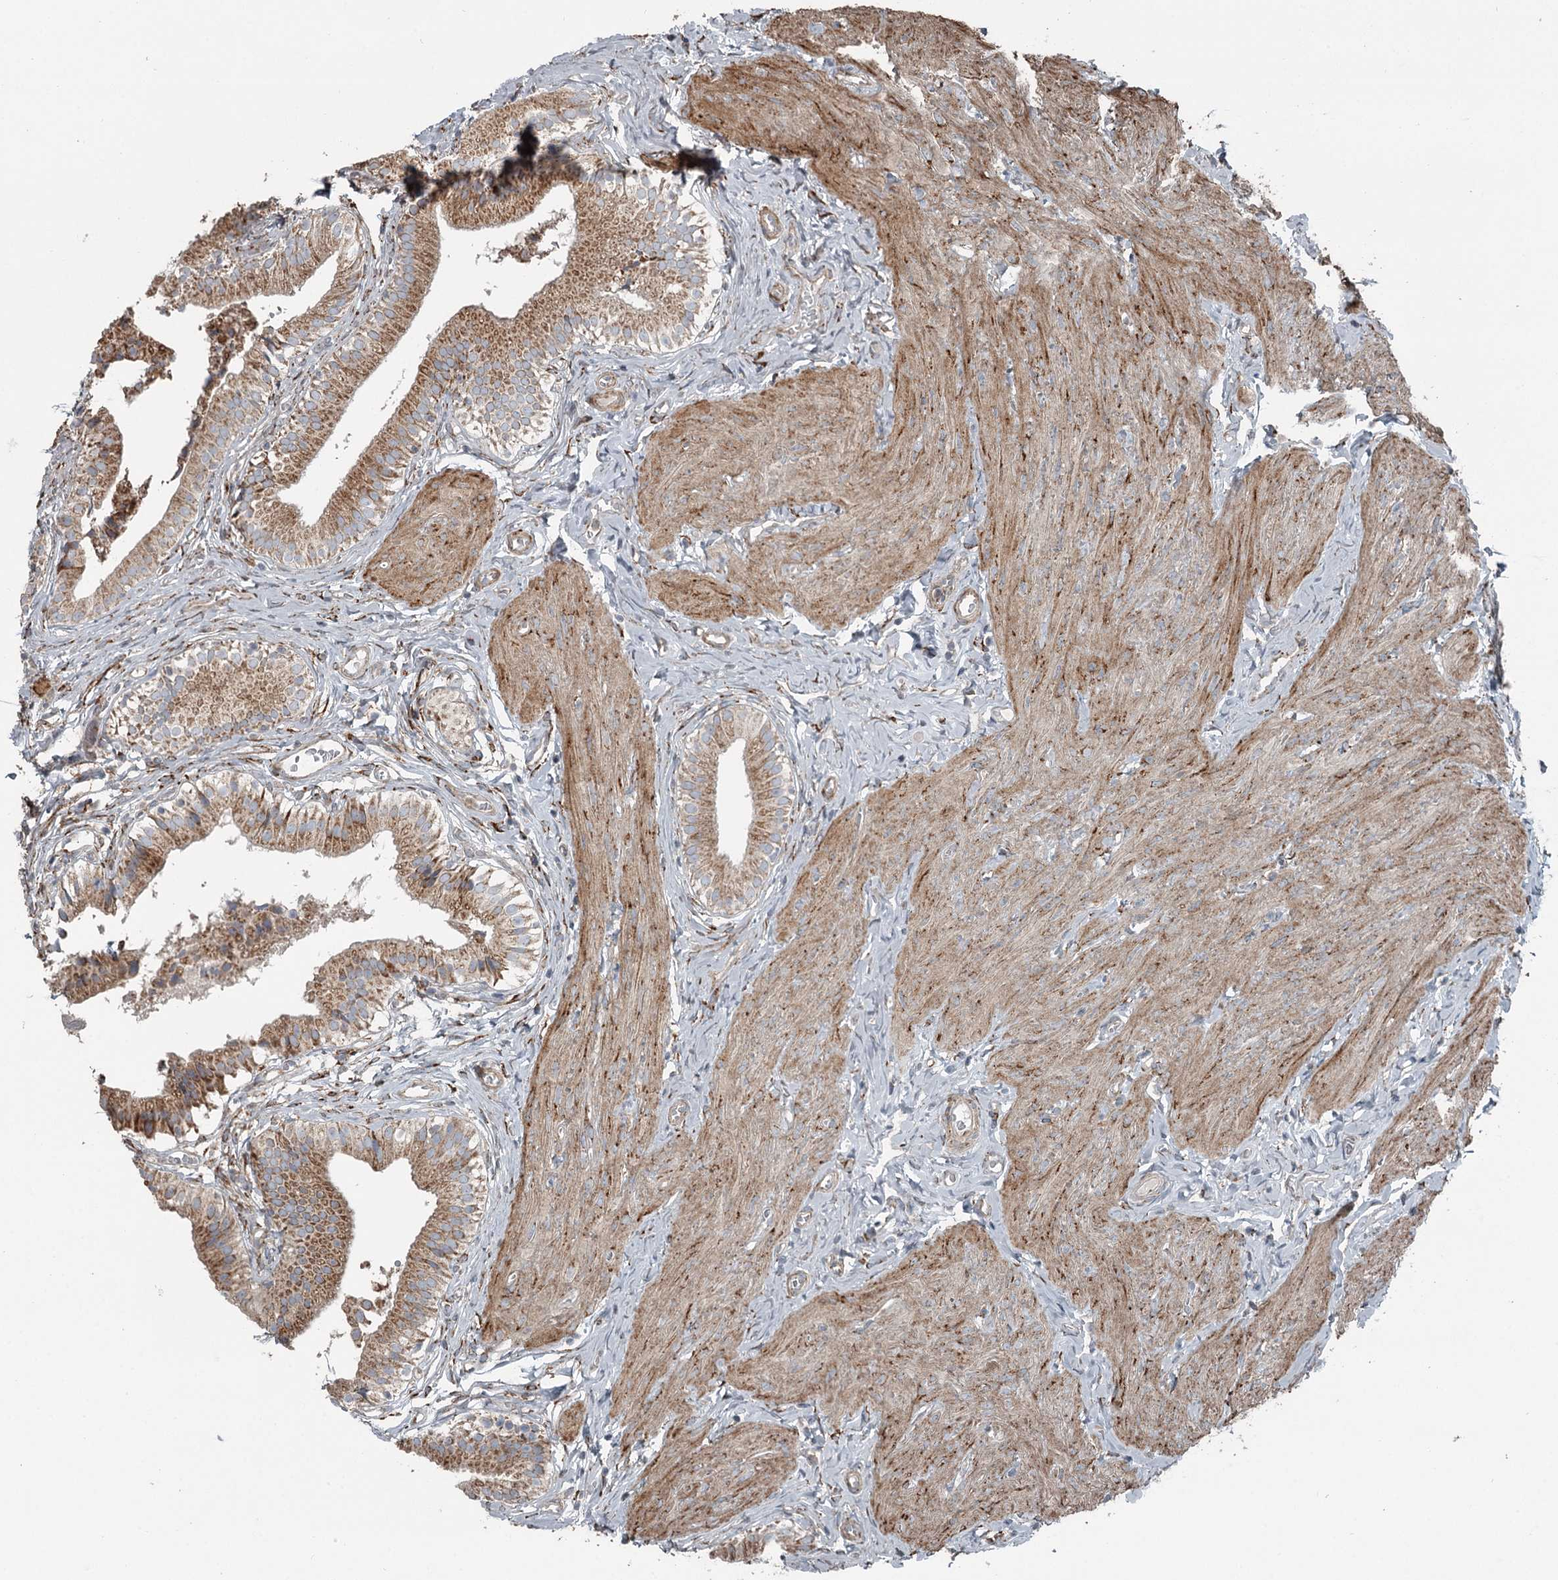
{"staining": {"intensity": "moderate", "quantity": ">75%", "location": "cytoplasmic/membranous"}, "tissue": "gallbladder", "cell_type": "Glandular cells", "image_type": "normal", "snomed": [{"axis": "morphology", "description": "Normal tissue, NOS"}, {"axis": "topography", "description": "Gallbladder"}], "caption": "High-power microscopy captured an IHC image of benign gallbladder, revealing moderate cytoplasmic/membranous expression in approximately >75% of glandular cells.", "gene": "RASSF8", "patient": {"sex": "female", "age": 47}}